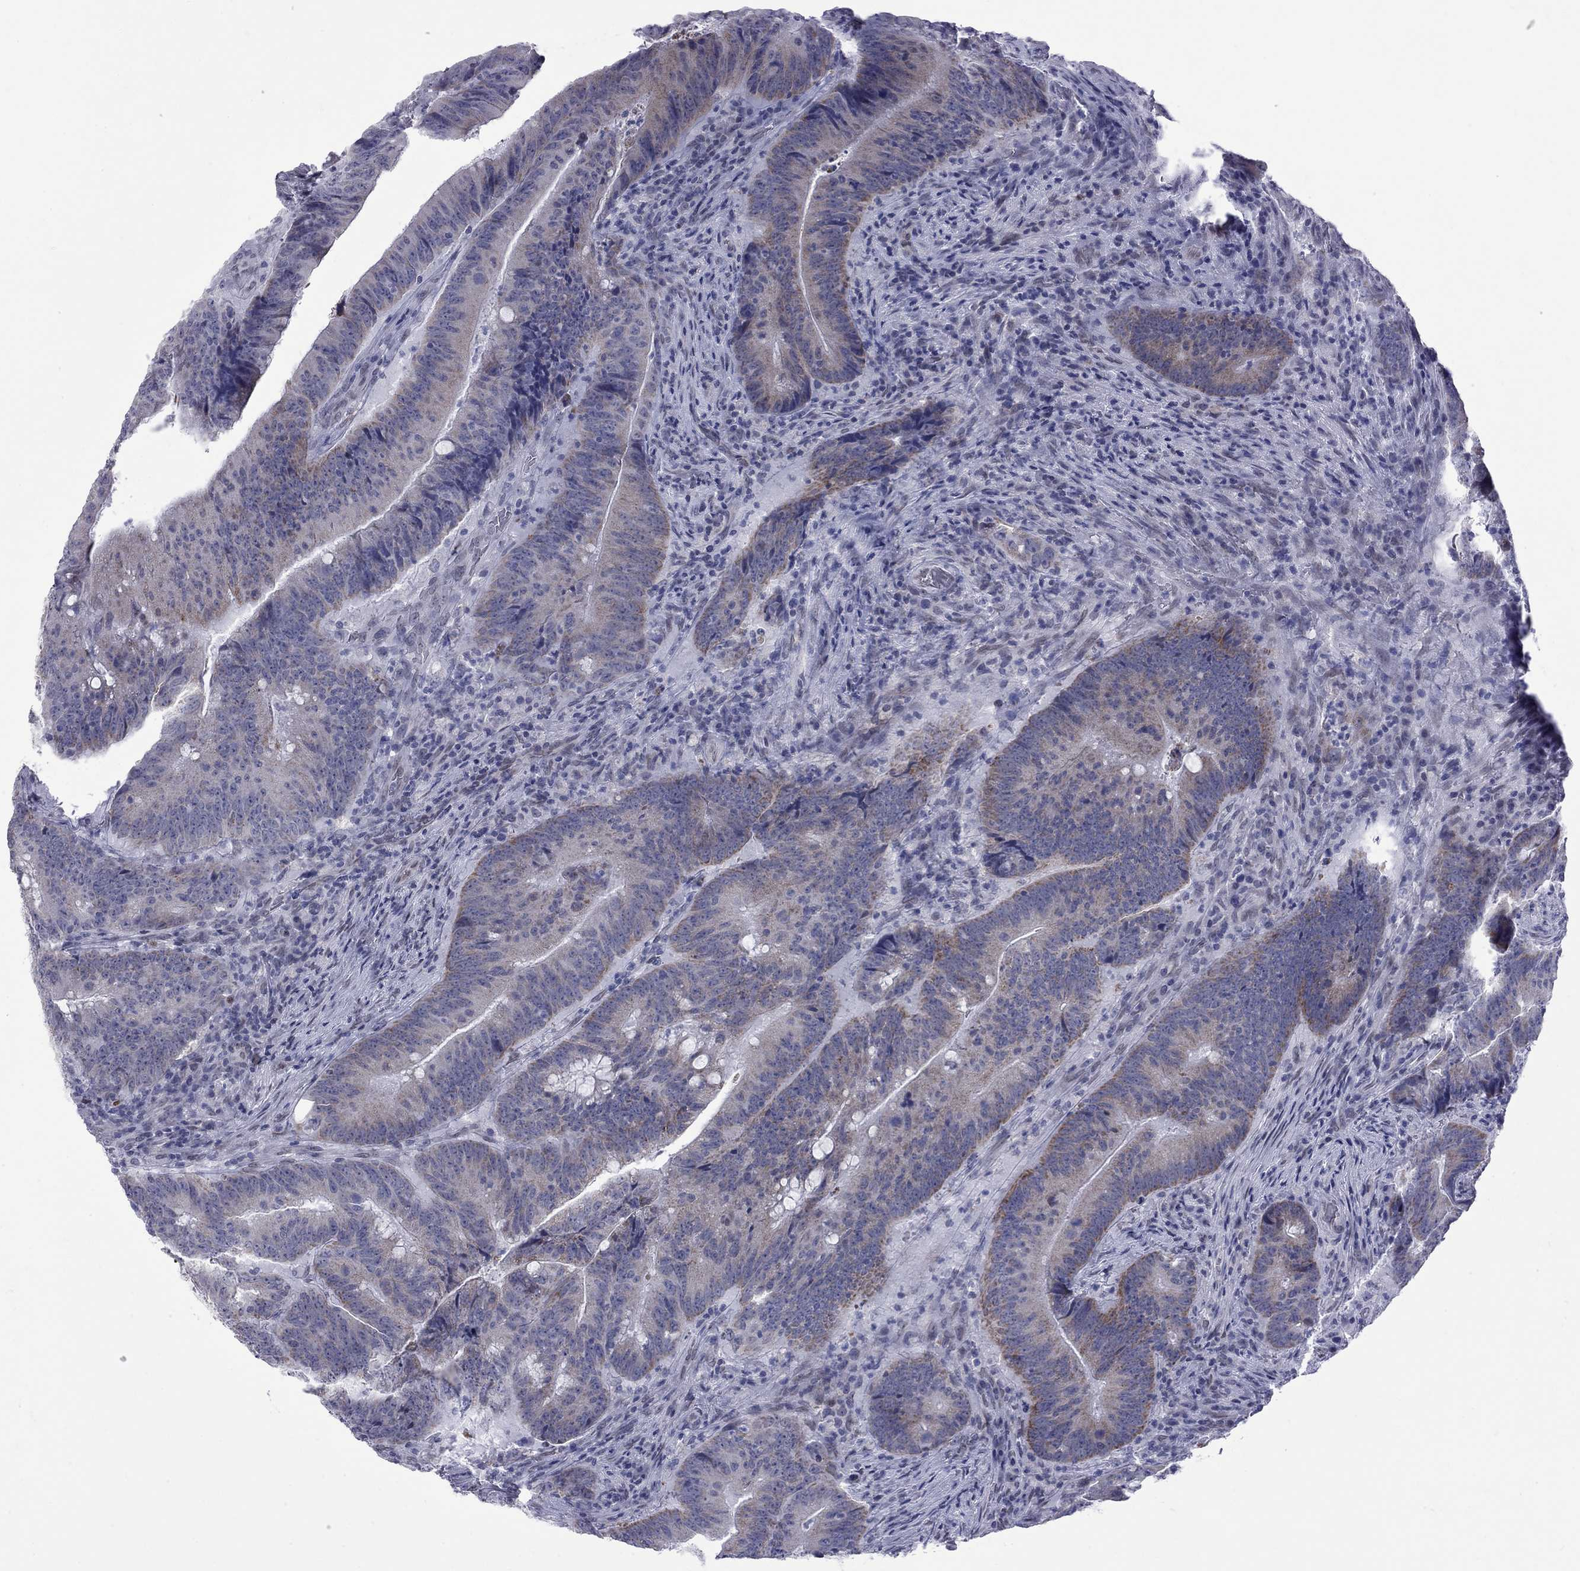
{"staining": {"intensity": "weak", "quantity": "<25%", "location": "cytoplasmic/membranous"}, "tissue": "colorectal cancer", "cell_type": "Tumor cells", "image_type": "cancer", "snomed": [{"axis": "morphology", "description": "Adenocarcinoma, NOS"}, {"axis": "topography", "description": "Colon"}], "caption": "This image is of colorectal cancer (adenocarcinoma) stained with IHC to label a protein in brown with the nuclei are counter-stained blue. There is no expression in tumor cells.", "gene": "CLTCL1", "patient": {"sex": "female", "age": 87}}